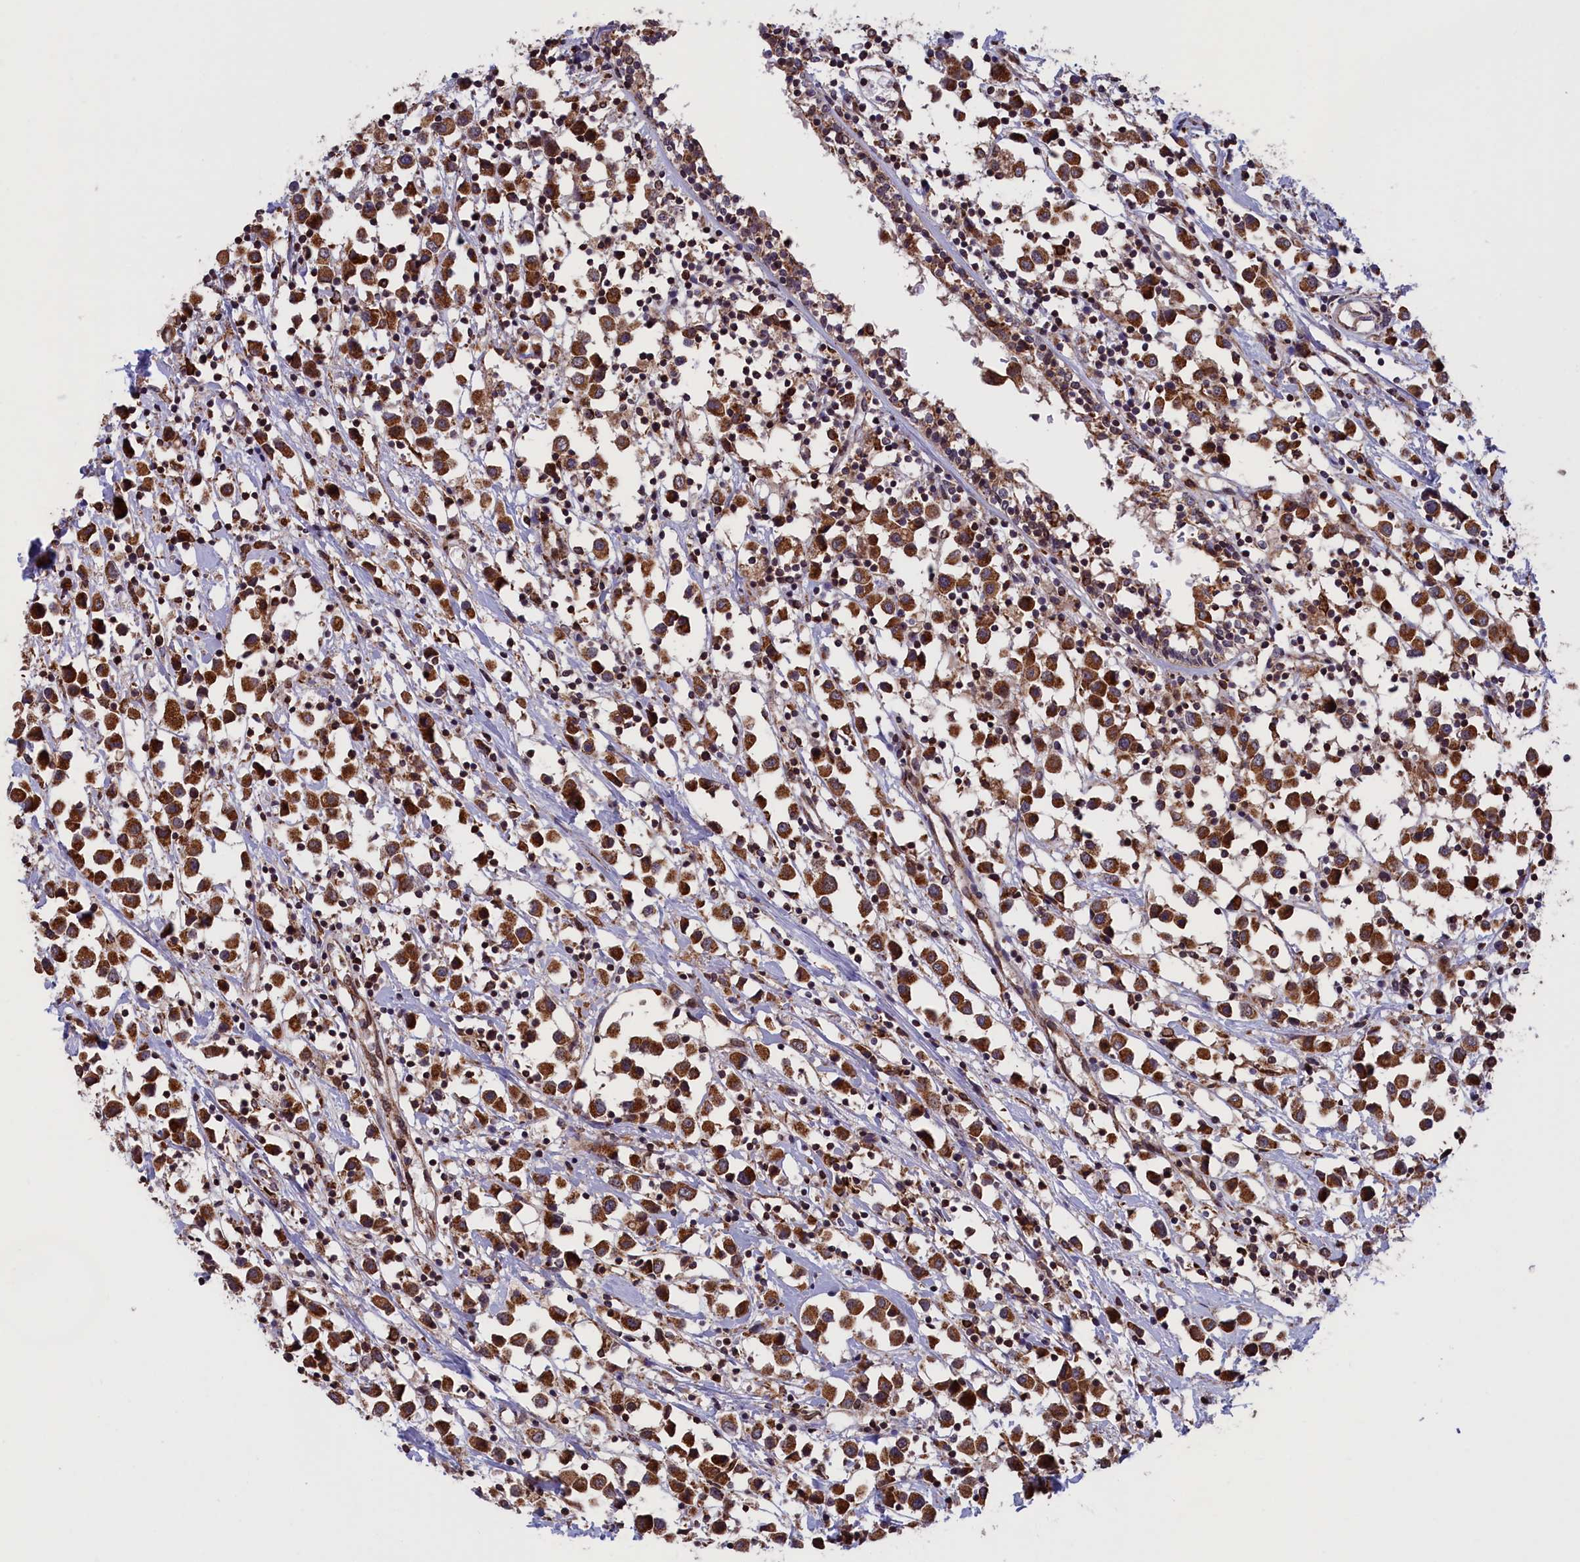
{"staining": {"intensity": "strong", "quantity": ">75%", "location": "cytoplasmic/membranous"}, "tissue": "breast cancer", "cell_type": "Tumor cells", "image_type": "cancer", "snomed": [{"axis": "morphology", "description": "Duct carcinoma"}, {"axis": "topography", "description": "Breast"}], "caption": "Tumor cells show strong cytoplasmic/membranous positivity in about >75% of cells in breast intraductal carcinoma.", "gene": "TIMM44", "patient": {"sex": "female", "age": 61}}